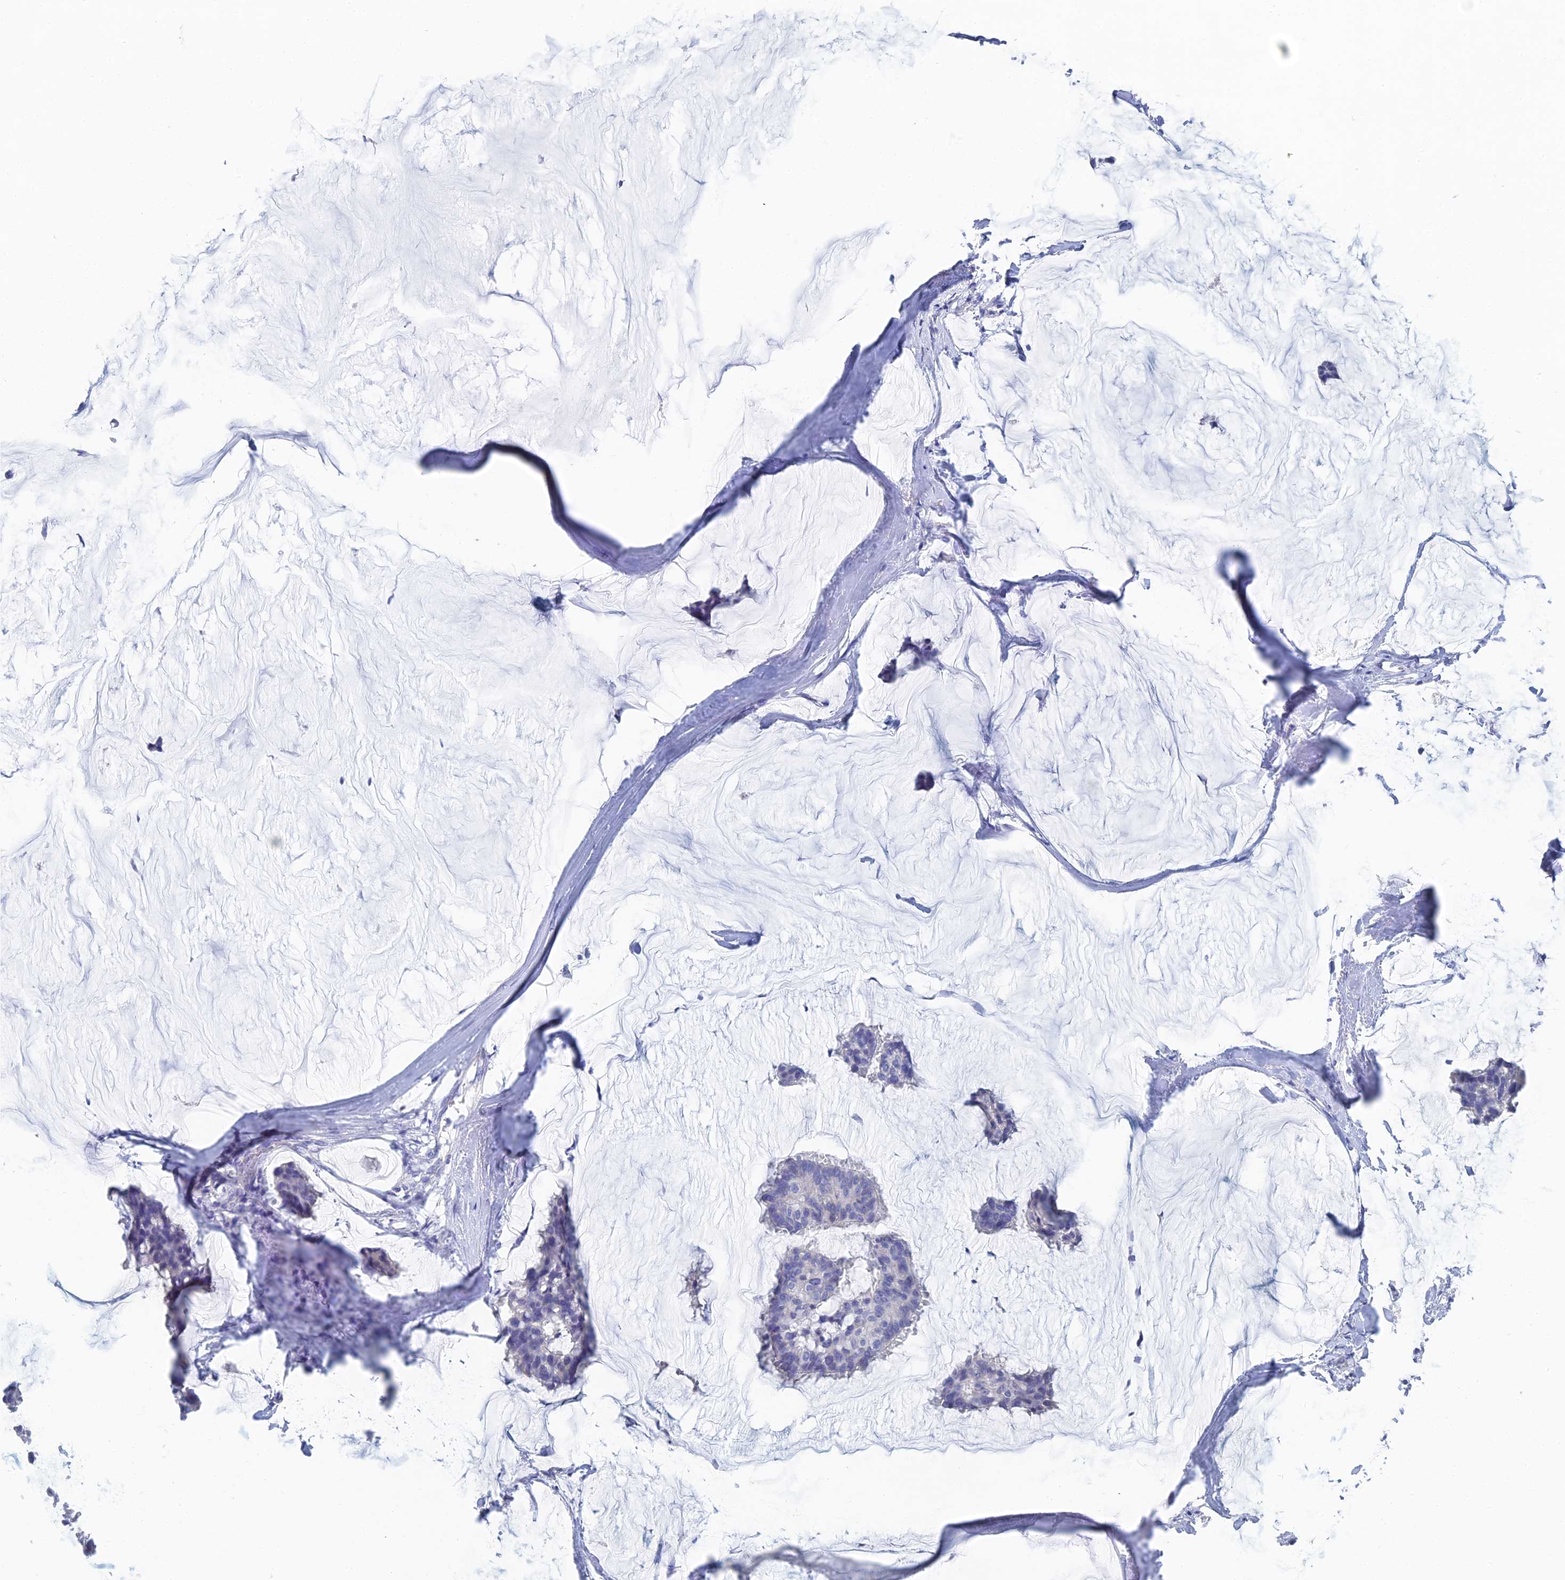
{"staining": {"intensity": "negative", "quantity": "none", "location": "none"}, "tissue": "breast cancer", "cell_type": "Tumor cells", "image_type": "cancer", "snomed": [{"axis": "morphology", "description": "Duct carcinoma"}, {"axis": "topography", "description": "Breast"}], "caption": "DAB (3,3'-diaminobenzidine) immunohistochemical staining of breast invasive ductal carcinoma shows no significant staining in tumor cells.", "gene": "GFAP", "patient": {"sex": "female", "age": 93}}